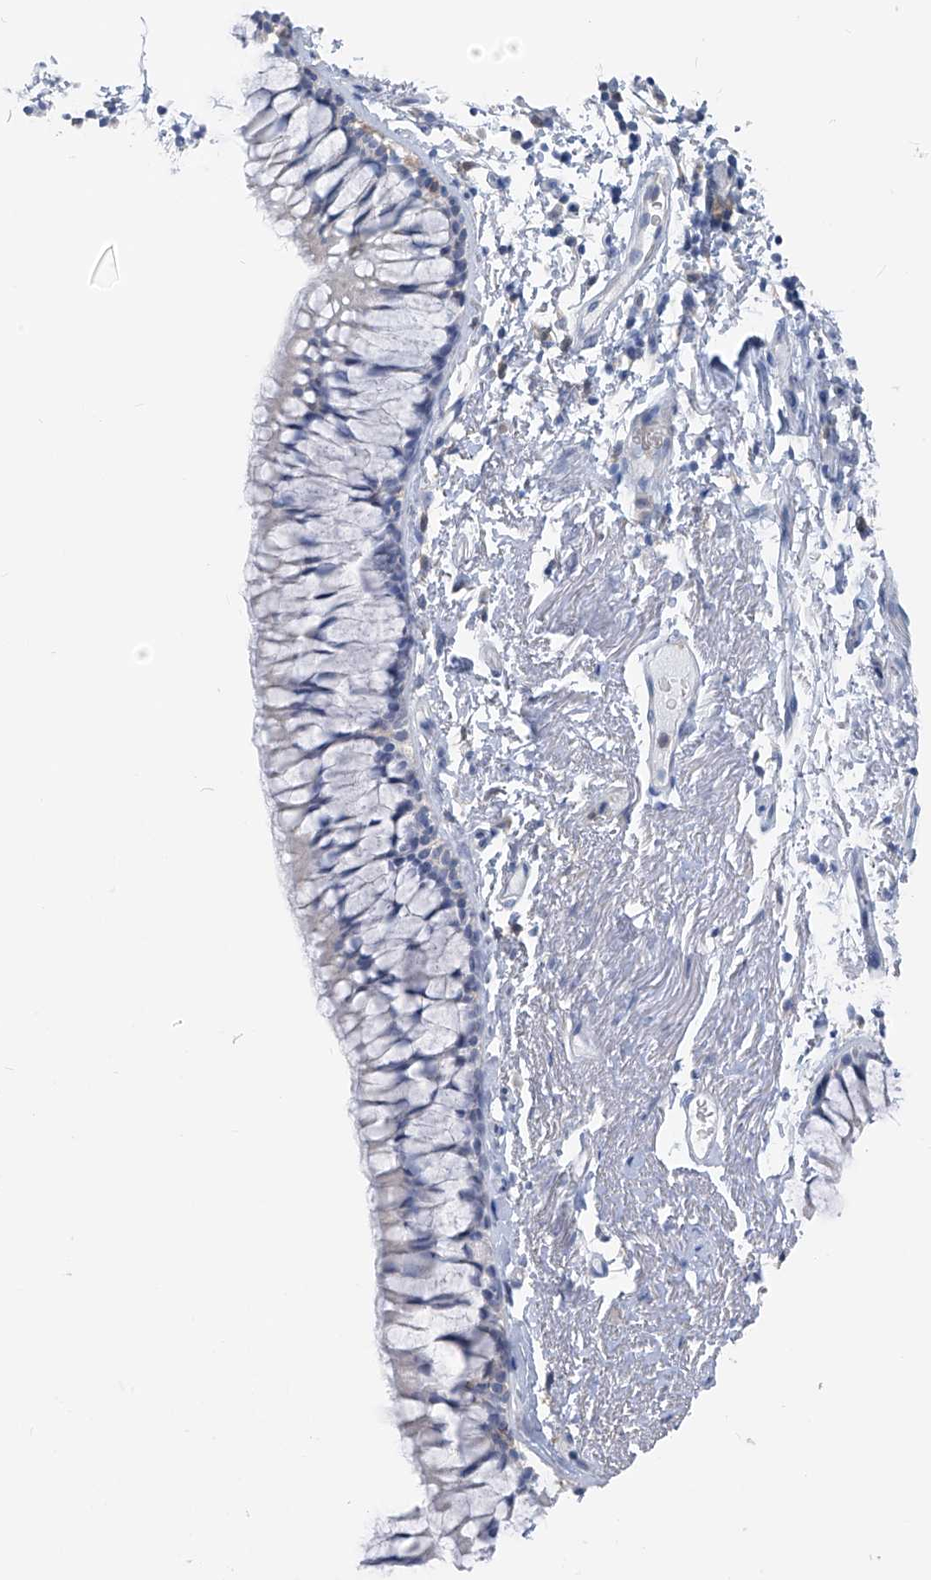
{"staining": {"intensity": "negative", "quantity": "none", "location": "none"}, "tissue": "bronchus", "cell_type": "Respiratory epithelial cells", "image_type": "normal", "snomed": [{"axis": "morphology", "description": "Normal tissue, NOS"}, {"axis": "topography", "description": "Cartilage tissue"}, {"axis": "topography", "description": "Bronchus"}], "caption": "IHC histopathology image of unremarkable human bronchus stained for a protein (brown), which demonstrates no expression in respiratory epithelial cells.", "gene": "FGD2", "patient": {"sex": "female", "age": 73}}